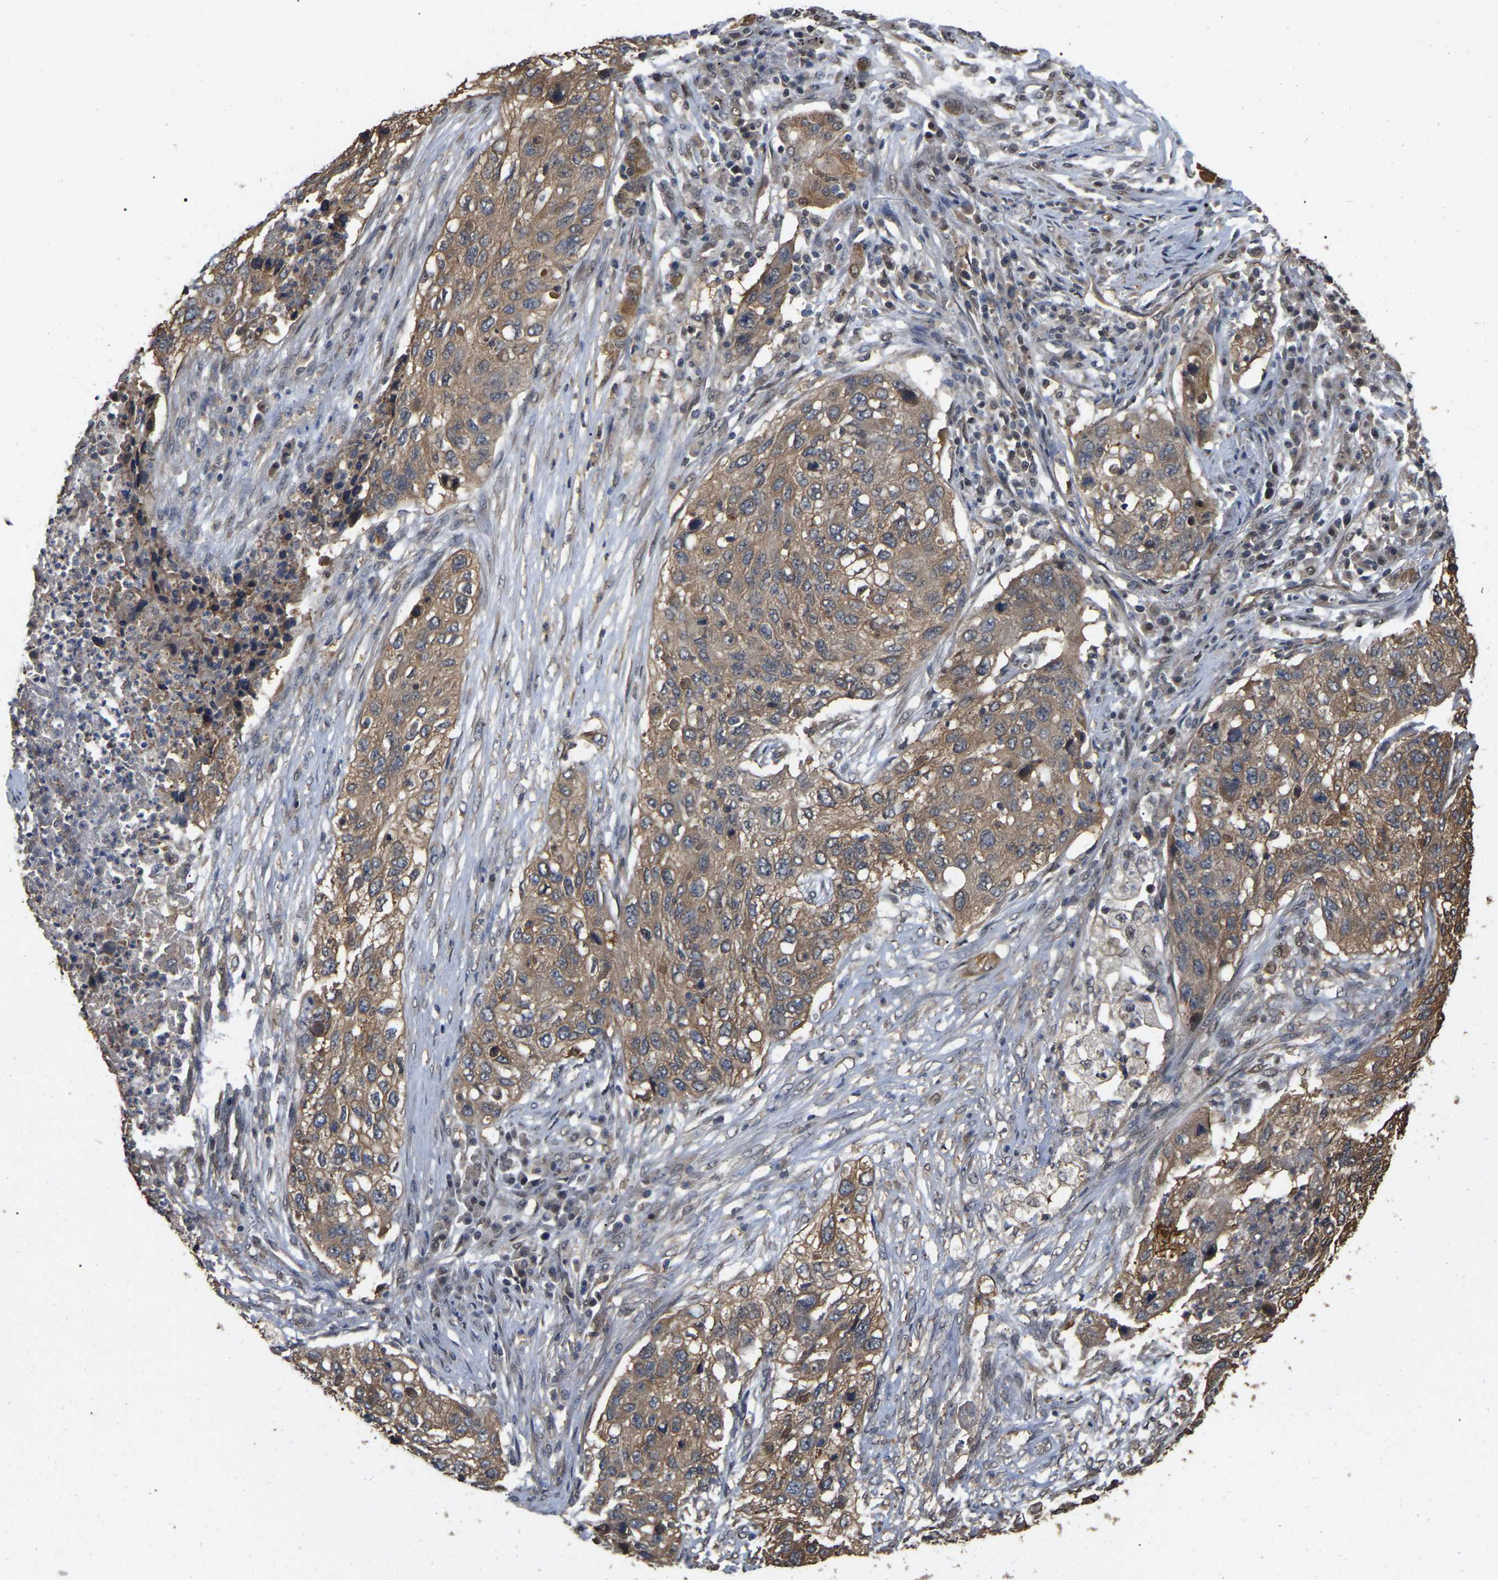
{"staining": {"intensity": "moderate", "quantity": "<25%", "location": "cytoplasmic/membranous"}, "tissue": "lung cancer", "cell_type": "Tumor cells", "image_type": "cancer", "snomed": [{"axis": "morphology", "description": "Squamous cell carcinoma, NOS"}, {"axis": "topography", "description": "Lung"}], "caption": "The micrograph displays a brown stain indicating the presence of a protein in the cytoplasmic/membranous of tumor cells in lung squamous cell carcinoma.", "gene": "FAM219A", "patient": {"sex": "female", "age": 63}}